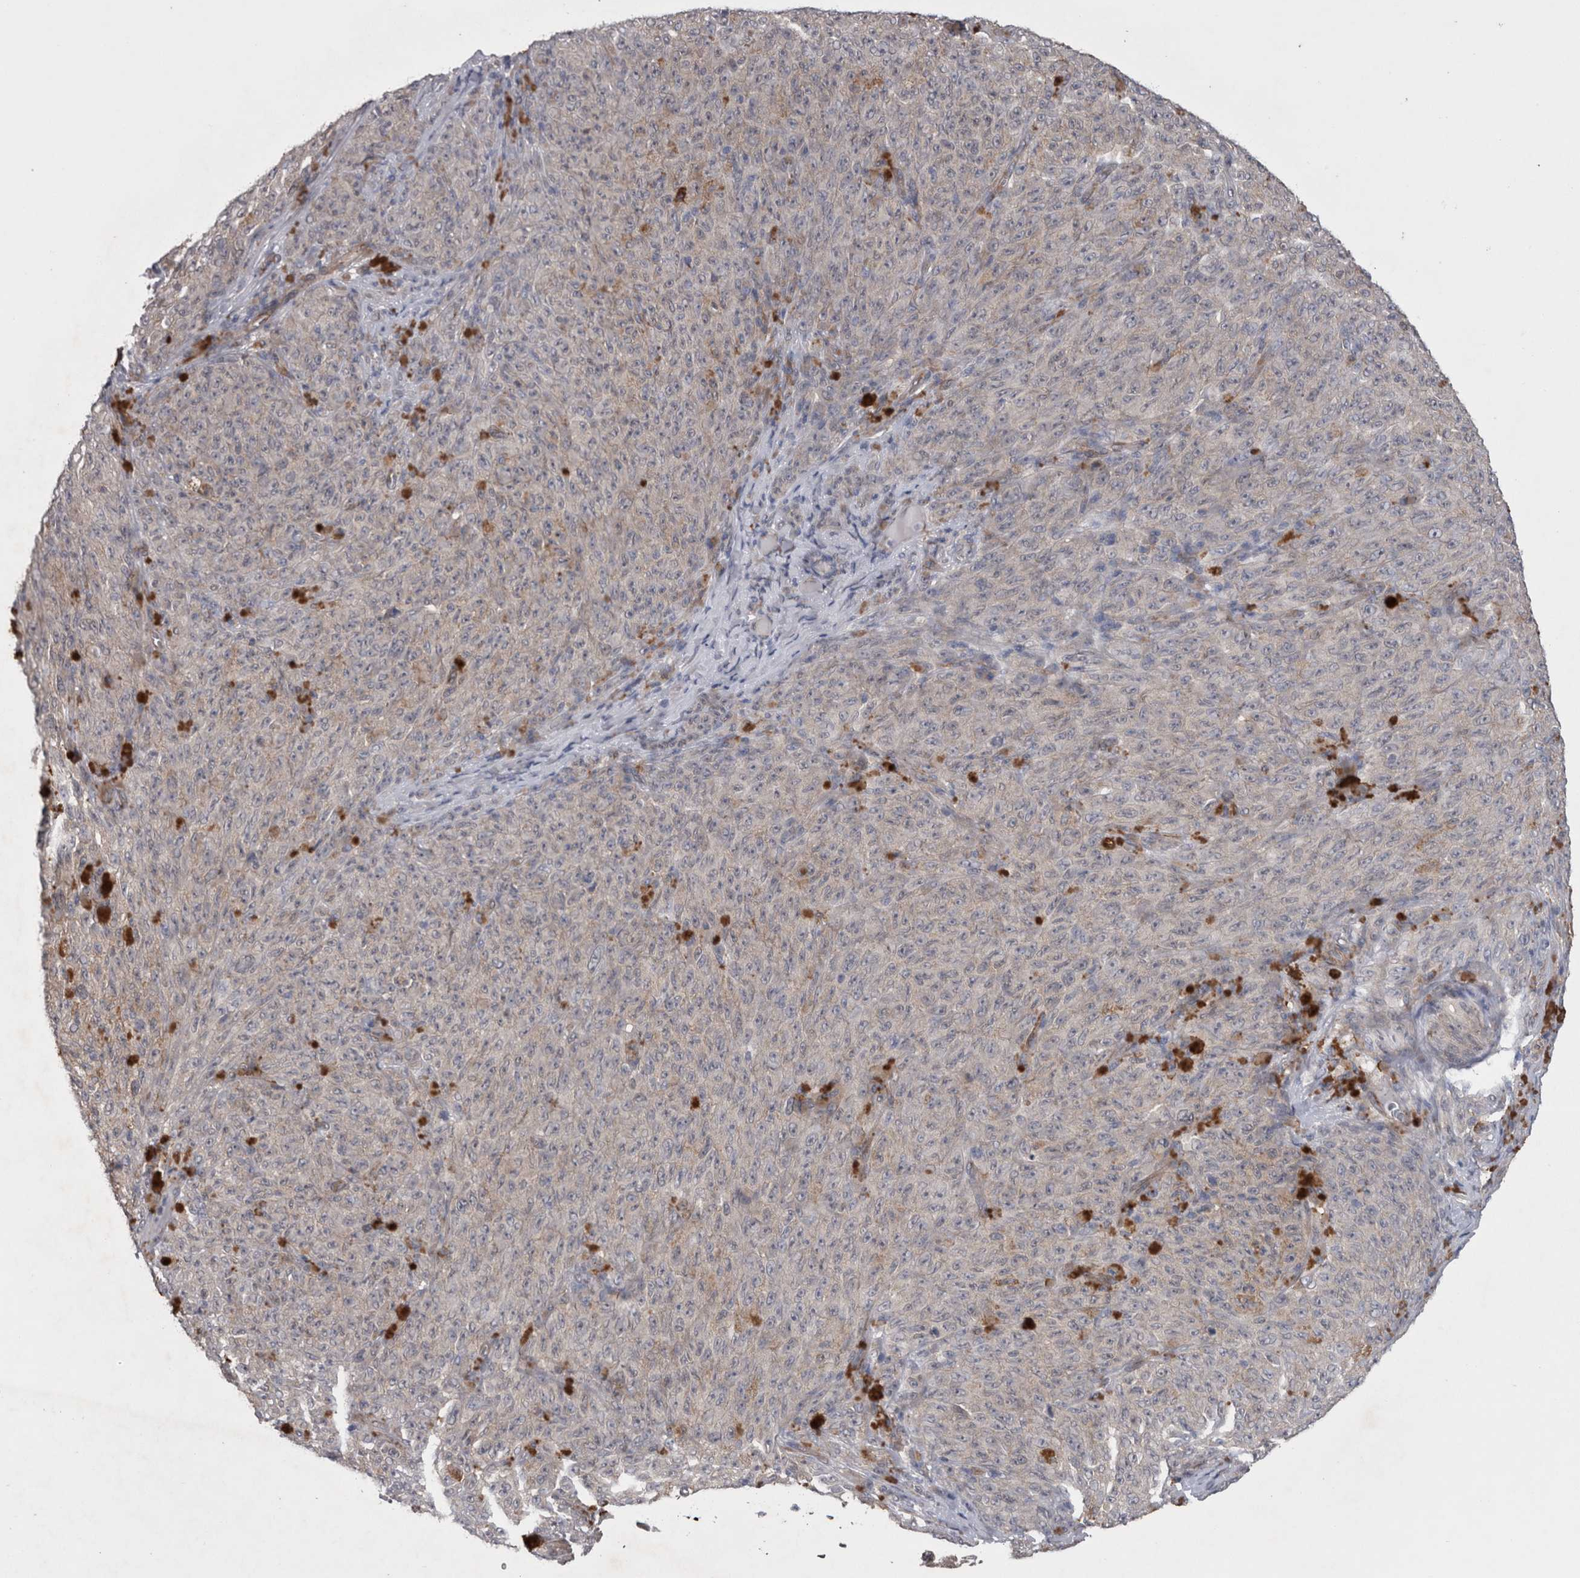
{"staining": {"intensity": "negative", "quantity": "none", "location": "none"}, "tissue": "melanoma", "cell_type": "Tumor cells", "image_type": "cancer", "snomed": [{"axis": "morphology", "description": "Malignant melanoma, NOS"}, {"axis": "topography", "description": "Skin"}], "caption": "An IHC micrograph of malignant melanoma is shown. There is no staining in tumor cells of malignant melanoma.", "gene": "DDX6", "patient": {"sex": "female", "age": 82}}